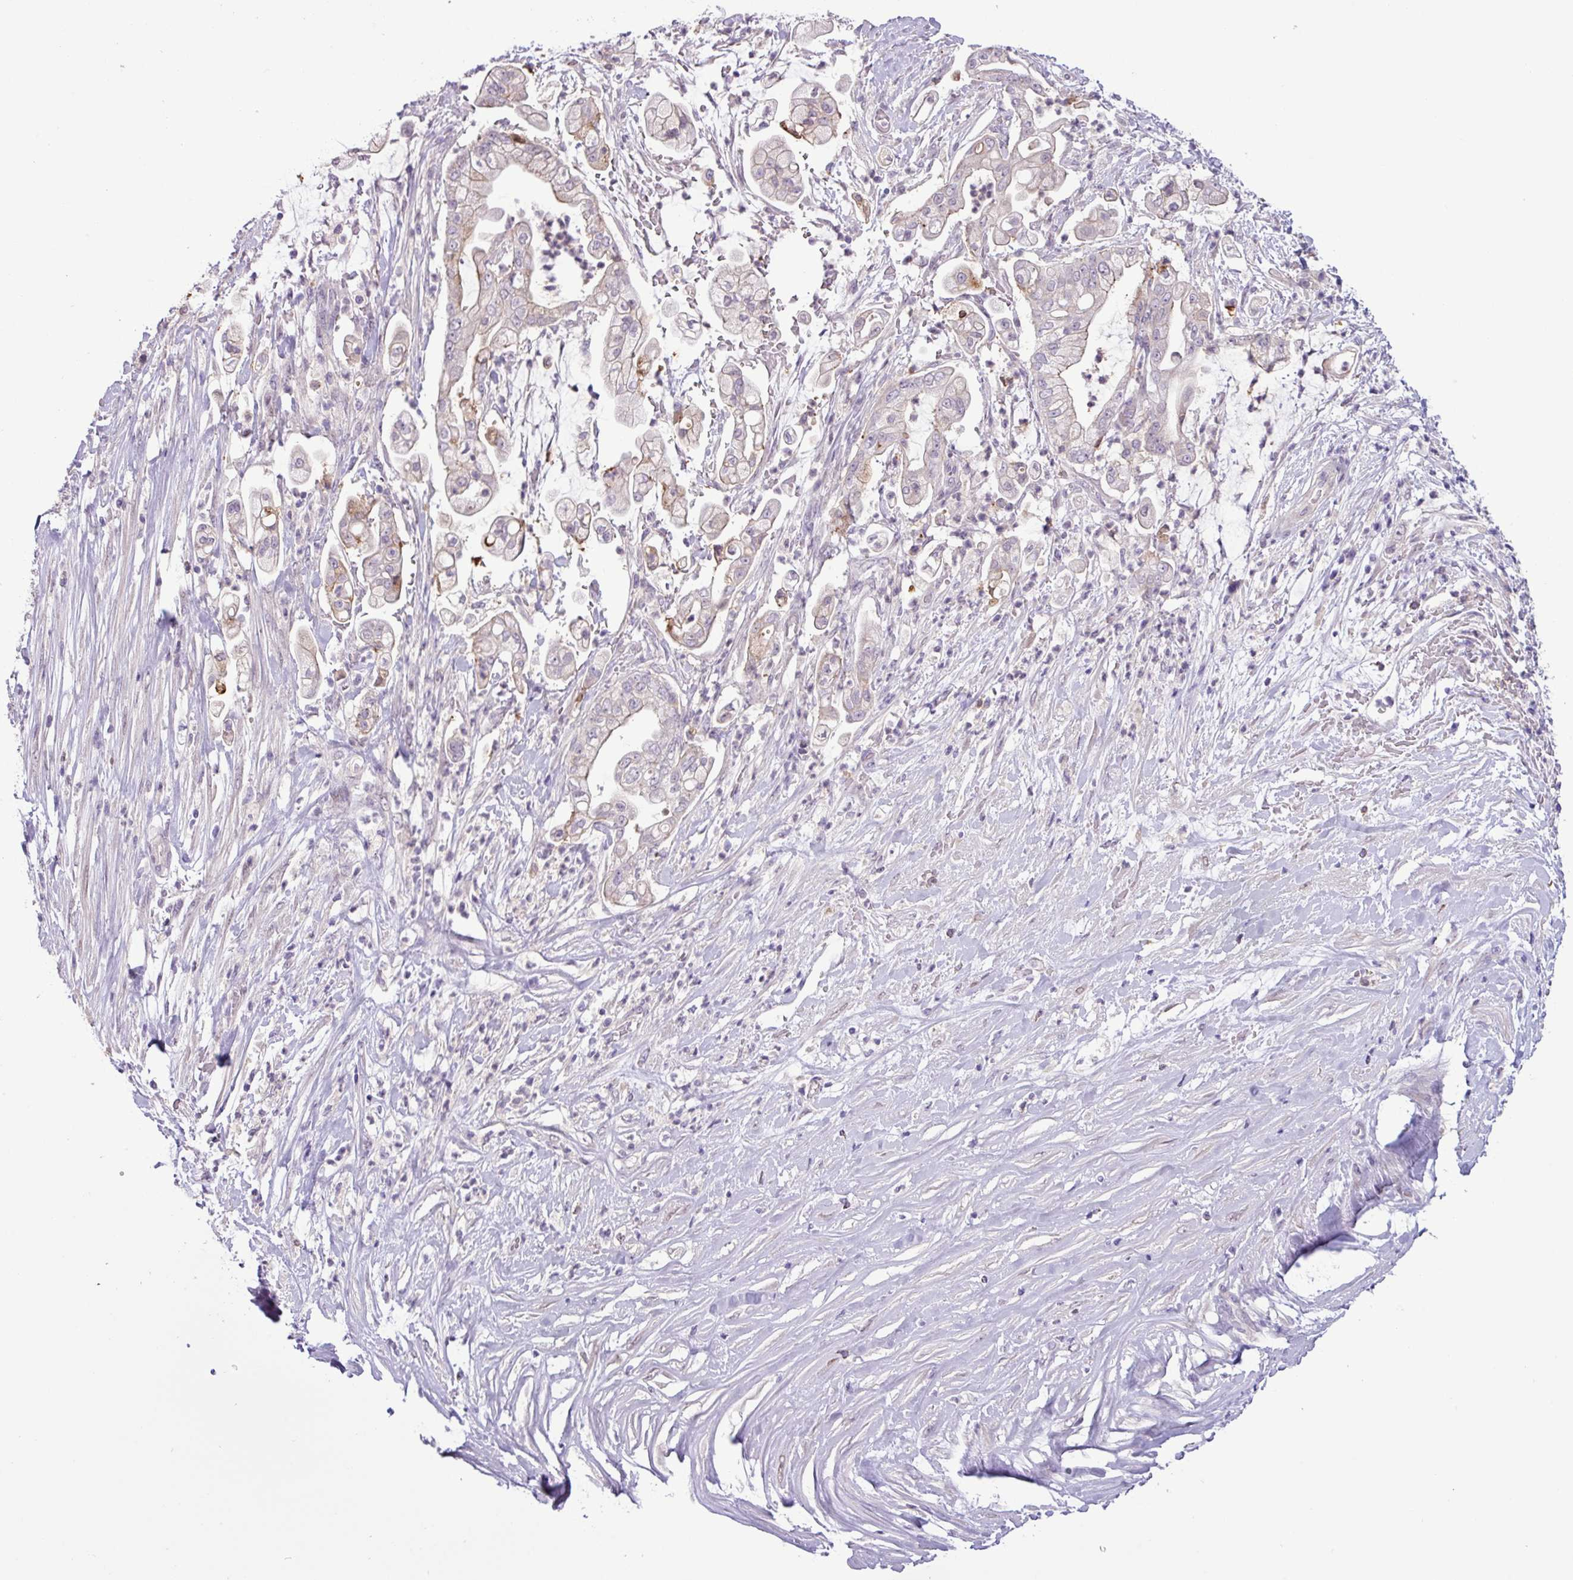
{"staining": {"intensity": "weak", "quantity": "<25%", "location": "cytoplasmic/membranous"}, "tissue": "pancreatic cancer", "cell_type": "Tumor cells", "image_type": "cancer", "snomed": [{"axis": "morphology", "description": "Adenocarcinoma, NOS"}, {"axis": "topography", "description": "Pancreas"}], "caption": "Immunohistochemistry histopathology image of neoplastic tissue: human pancreatic cancer stained with DAB (3,3'-diaminobenzidine) reveals no significant protein staining in tumor cells.", "gene": "PNLDC1", "patient": {"sex": "female", "age": 69}}